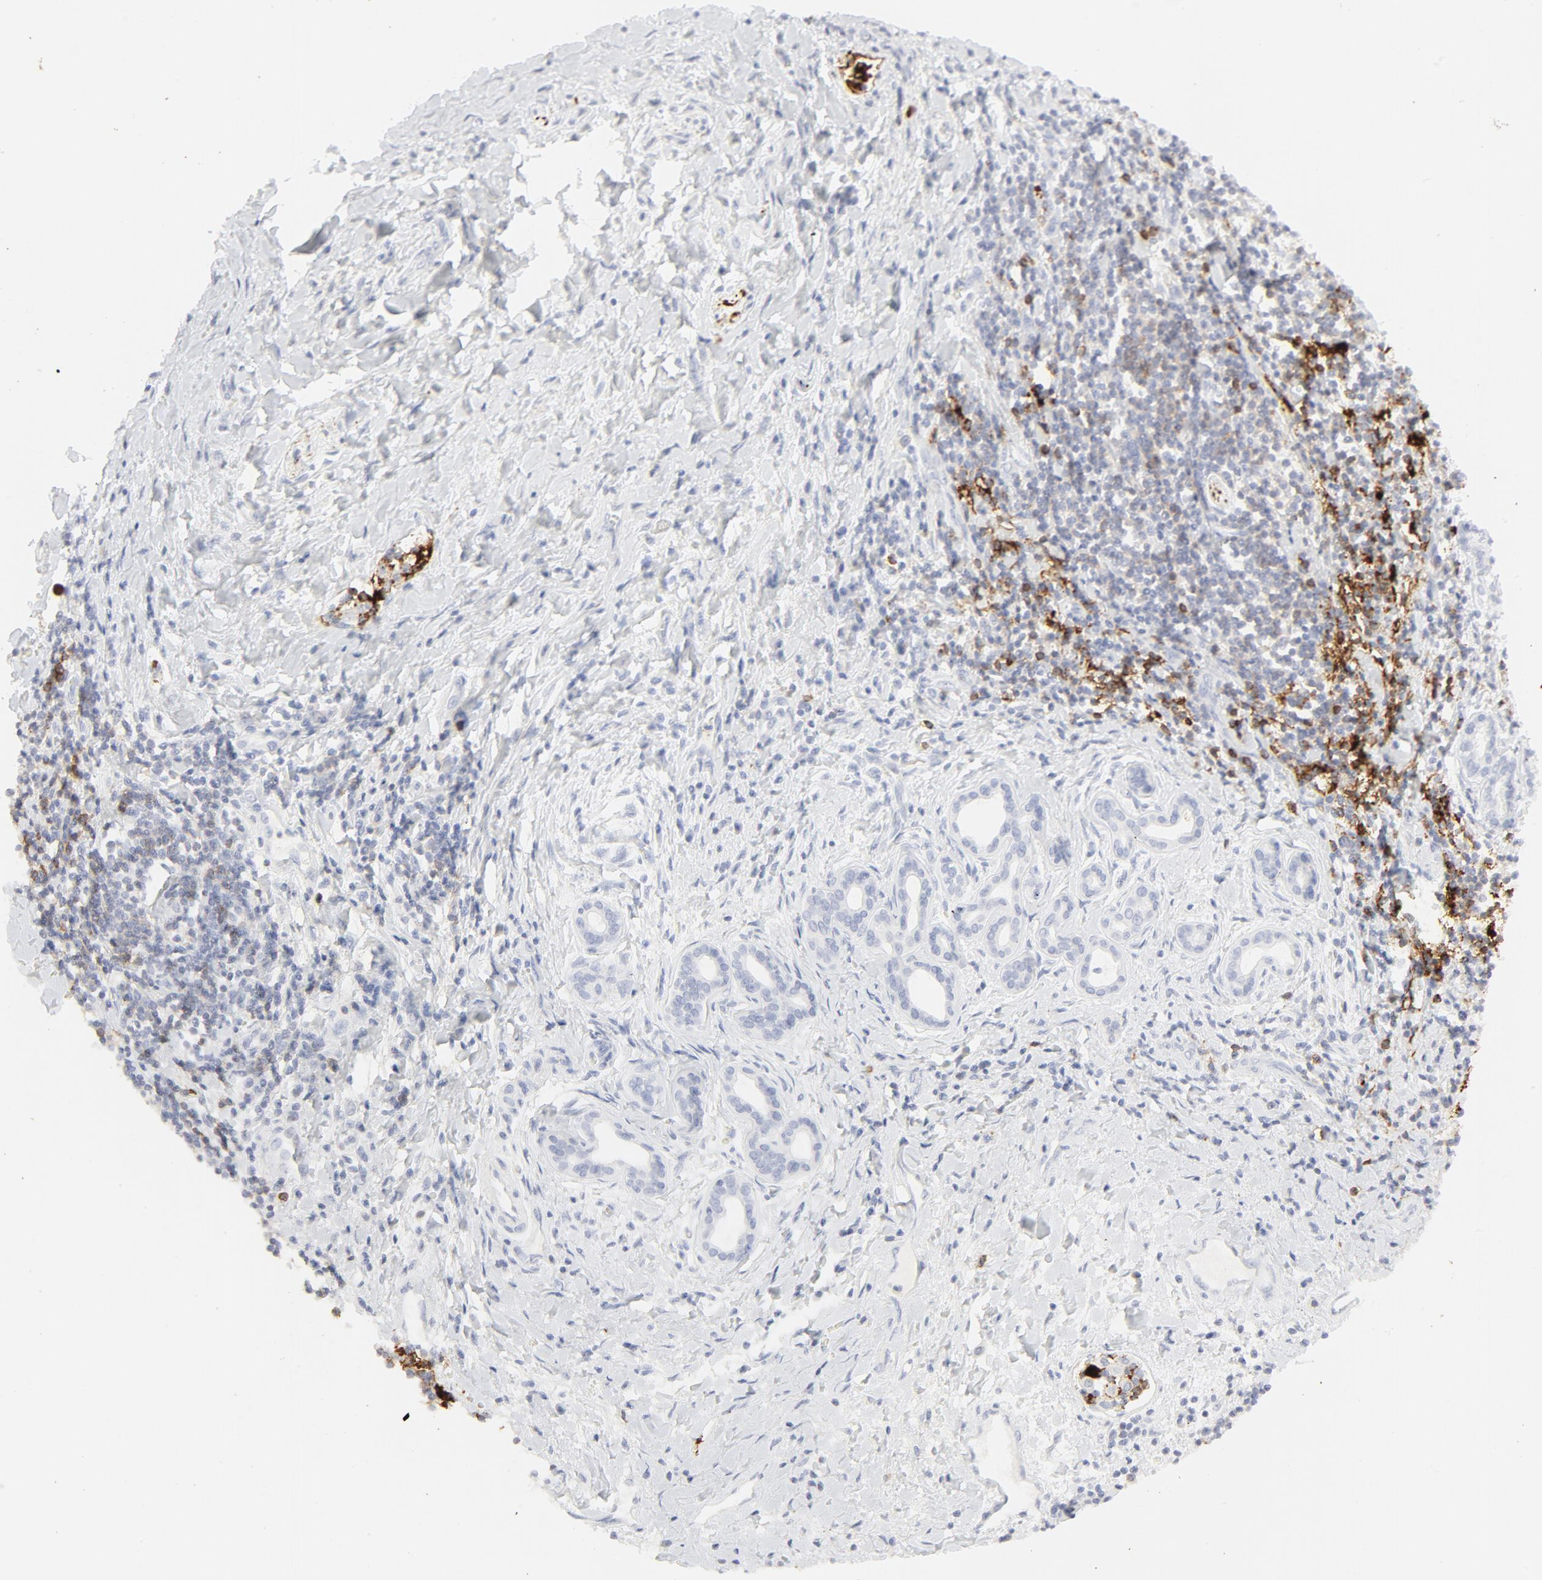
{"staining": {"intensity": "negative", "quantity": "none", "location": "none"}, "tissue": "liver cancer", "cell_type": "Tumor cells", "image_type": "cancer", "snomed": [{"axis": "morphology", "description": "Cholangiocarcinoma"}, {"axis": "topography", "description": "Liver"}], "caption": "An image of liver cancer (cholangiocarcinoma) stained for a protein exhibits no brown staining in tumor cells.", "gene": "CCR7", "patient": {"sex": "male", "age": 57}}